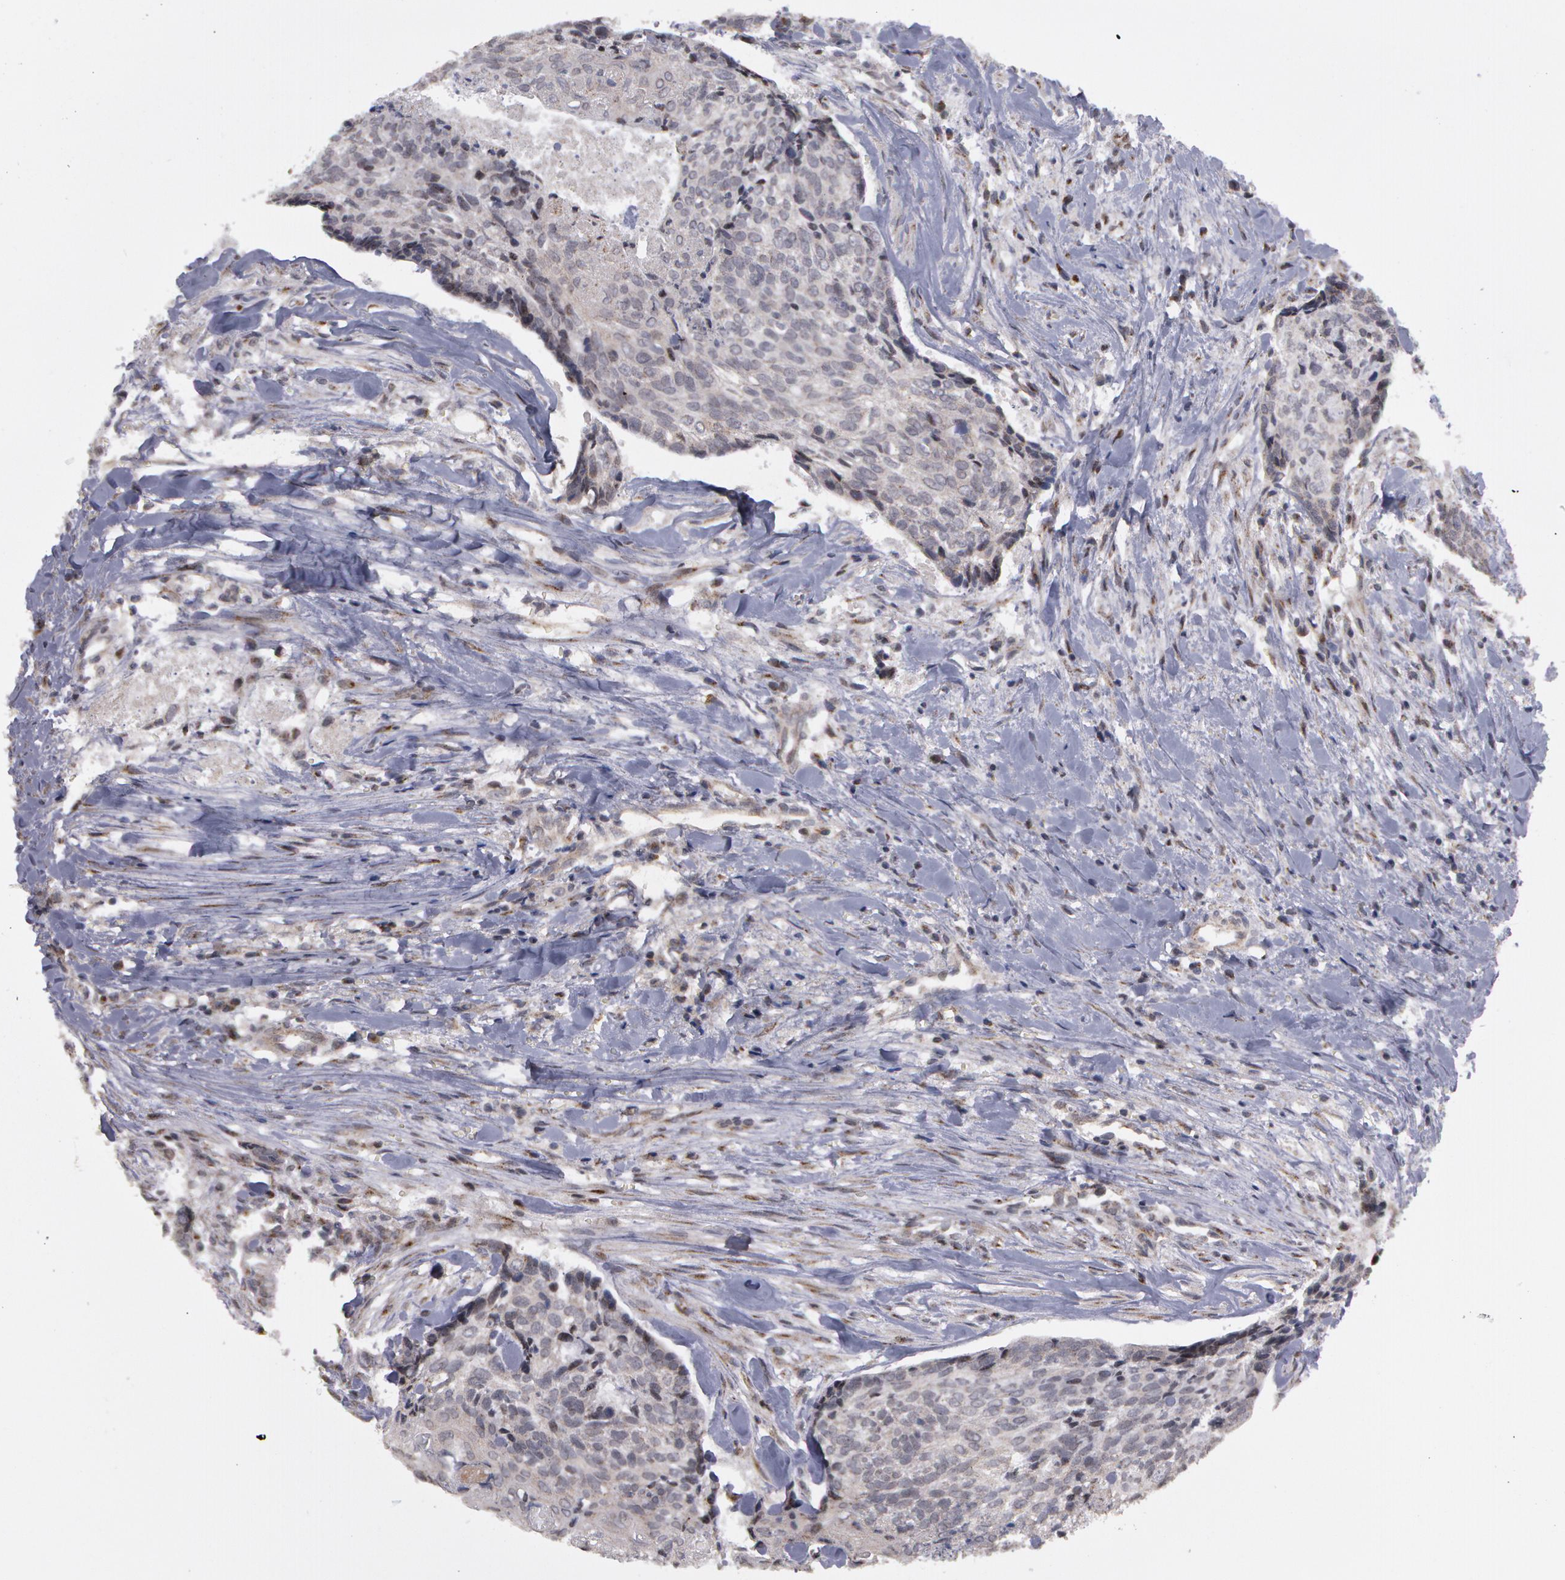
{"staining": {"intensity": "negative", "quantity": "none", "location": "none"}, "tissue": "head and neck cancer", "cell_type": "Tumor cells", "image_type": "cancer", "snomed": [{"axis": "morphology", "description": "Squamous cell carcinoma, NOS"}, {"axis": "topography", "description": "Salivary gland"}, {"axis": "topography", "description": "Head-Neck"}], "caption": "Human head and neck squamous cell carcinoma stained for a protein using immunohistochemistry (IHC) shows no staining in tumor cells.", "gene": "STX5", "patient": {"sex": "male", "age": 70}}